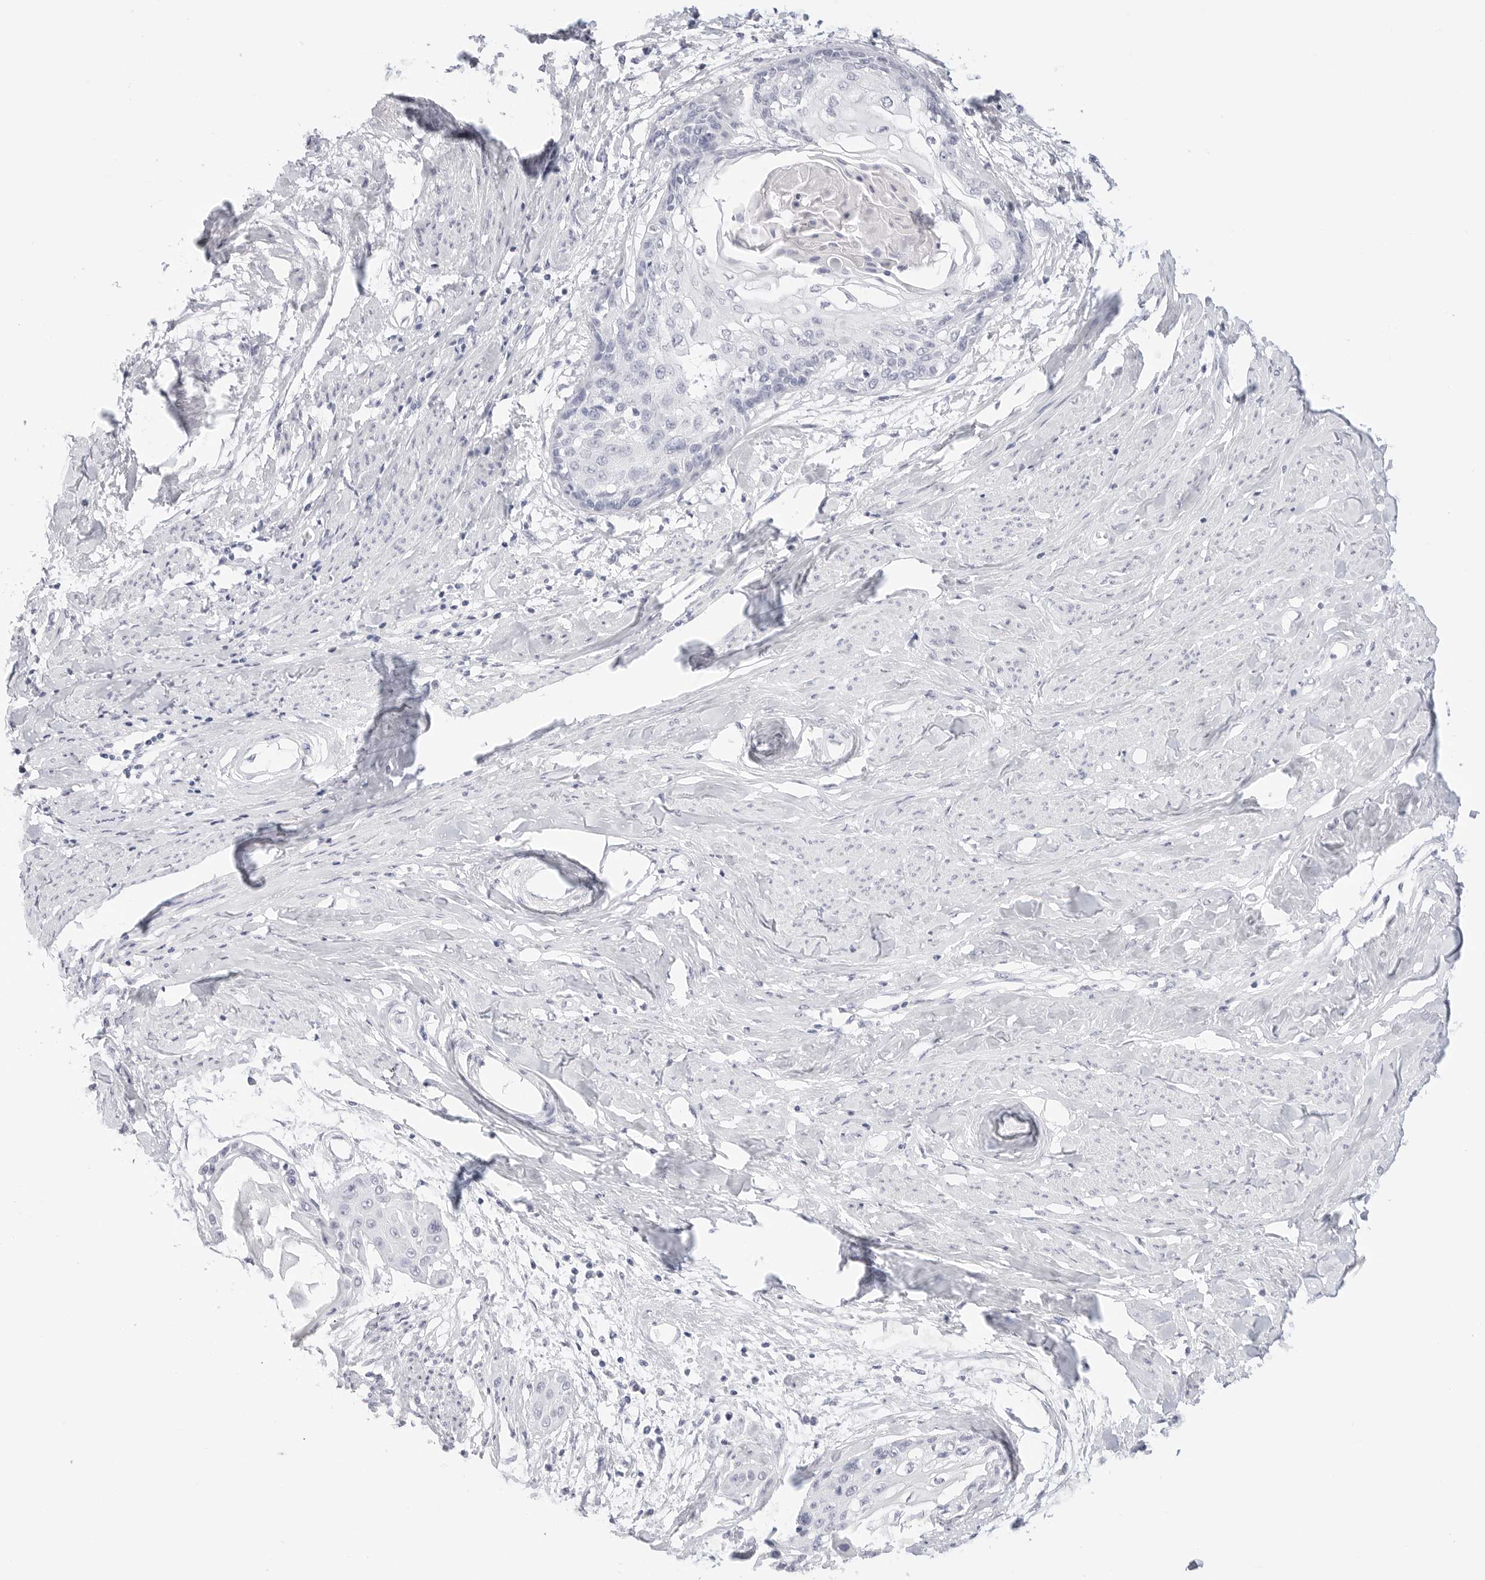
{"staining": {"intensity": "negative", "quantity": "none", "location": "none"}, "tissue": "cervical cancer", "cell_type": "Tumor cells", "image_type": "cancer", "snomed": [{"axis": "morphology", "description": "Squamous cell carcinoma, NOS"}, {"axis": "topography", "description": "Cervix"}], "caption": "Tumor cells are negative for protein expression in human cervical squamous cell carcinoma.", "gene": "TFF2", "patient": {"sex": "female", "age": 57}}